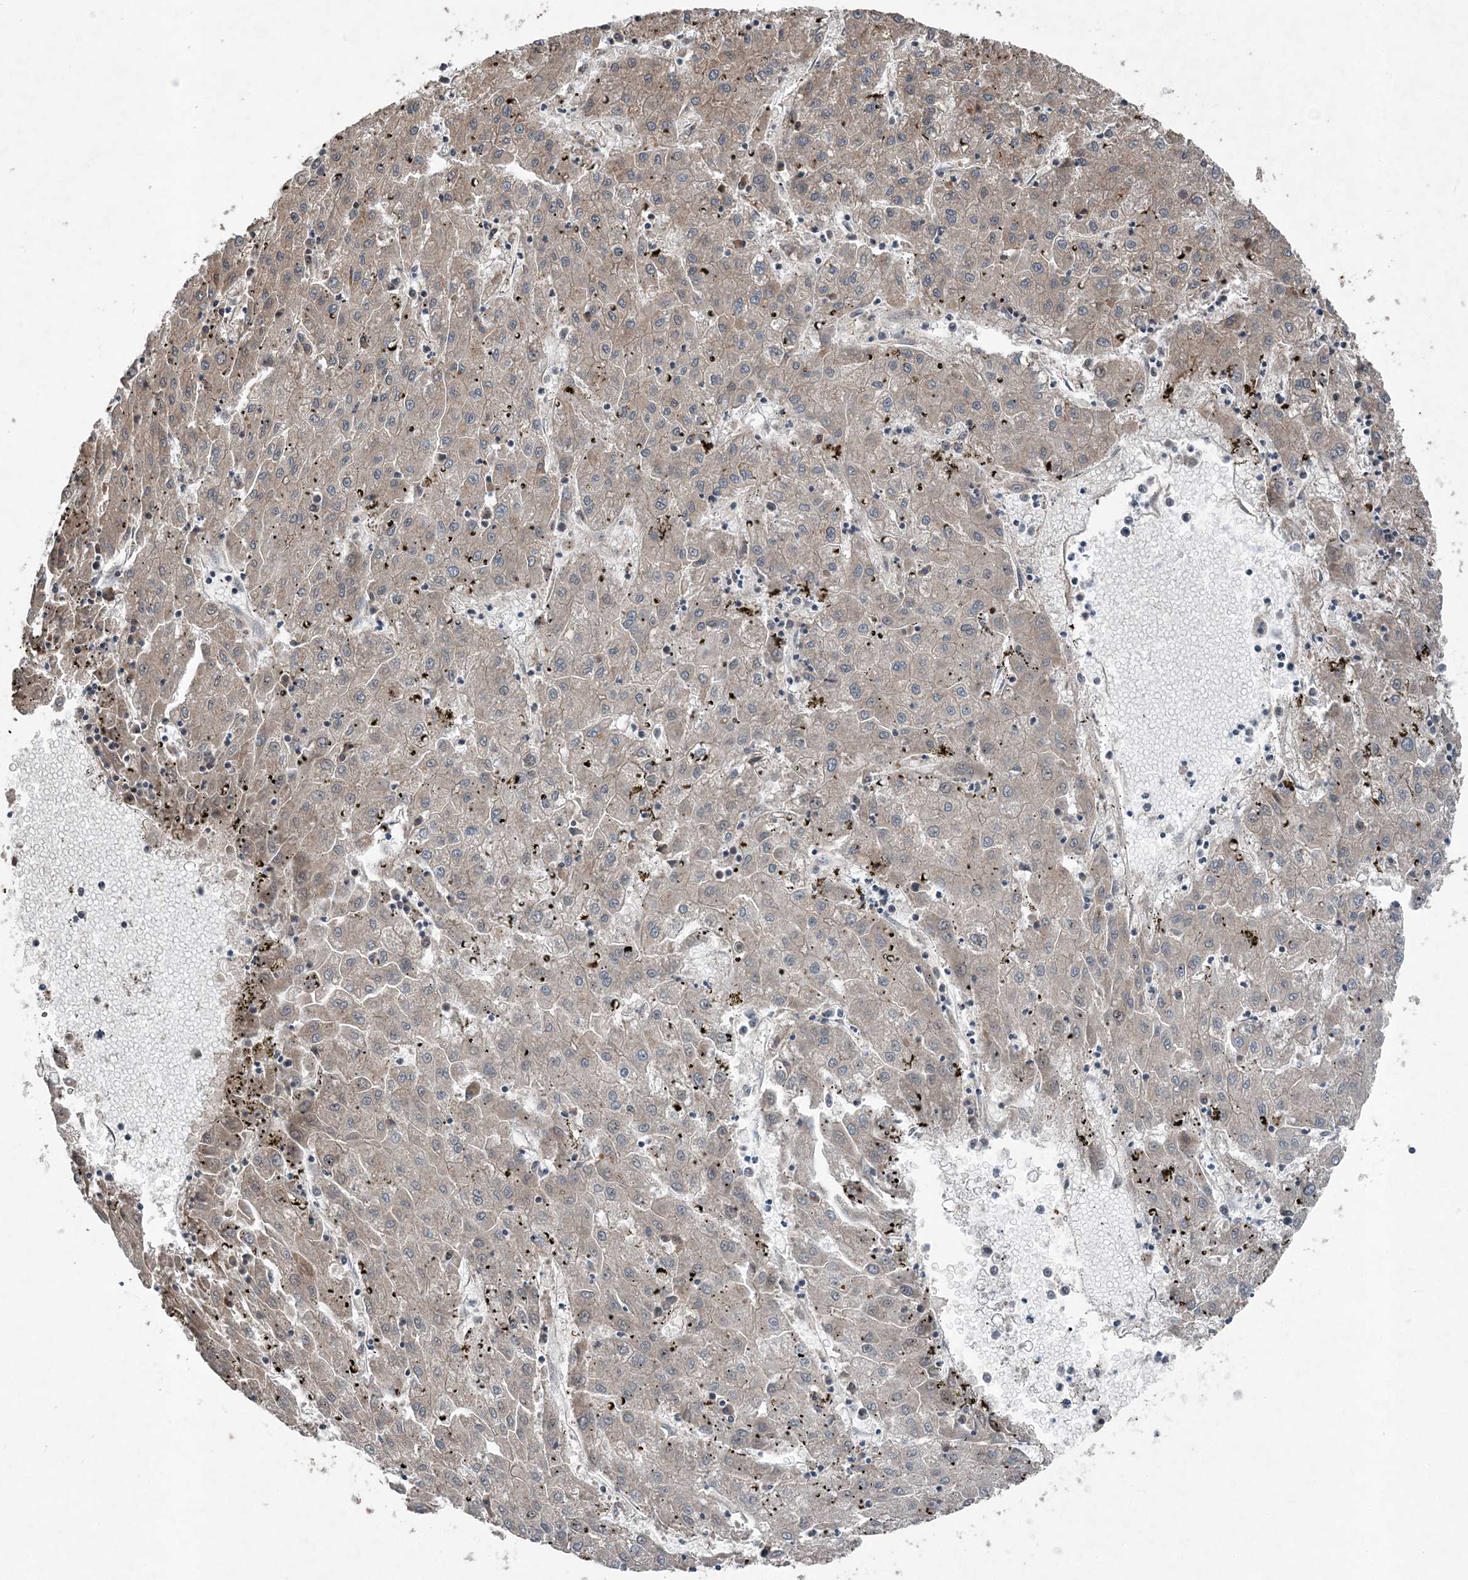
{"staining": {"intensity": "negative", "quantity": "none", "location": "none"}, "tissue": "liver cancer", "cell_type": "Tumor cells", "image_type": "cancer", "snomed": [{"axis": "morphology", "description": "Carcinoma, Hepatocellular, NOS"}, {"axis": "topography", "description": "Liver"}], "caption": "Liver hepatocellular carcinoma stained for a protein using IHC demonstrates no expression tumor cells.", "gene": "QTRT2", "patient": {"sex": "male", "age": 72}}